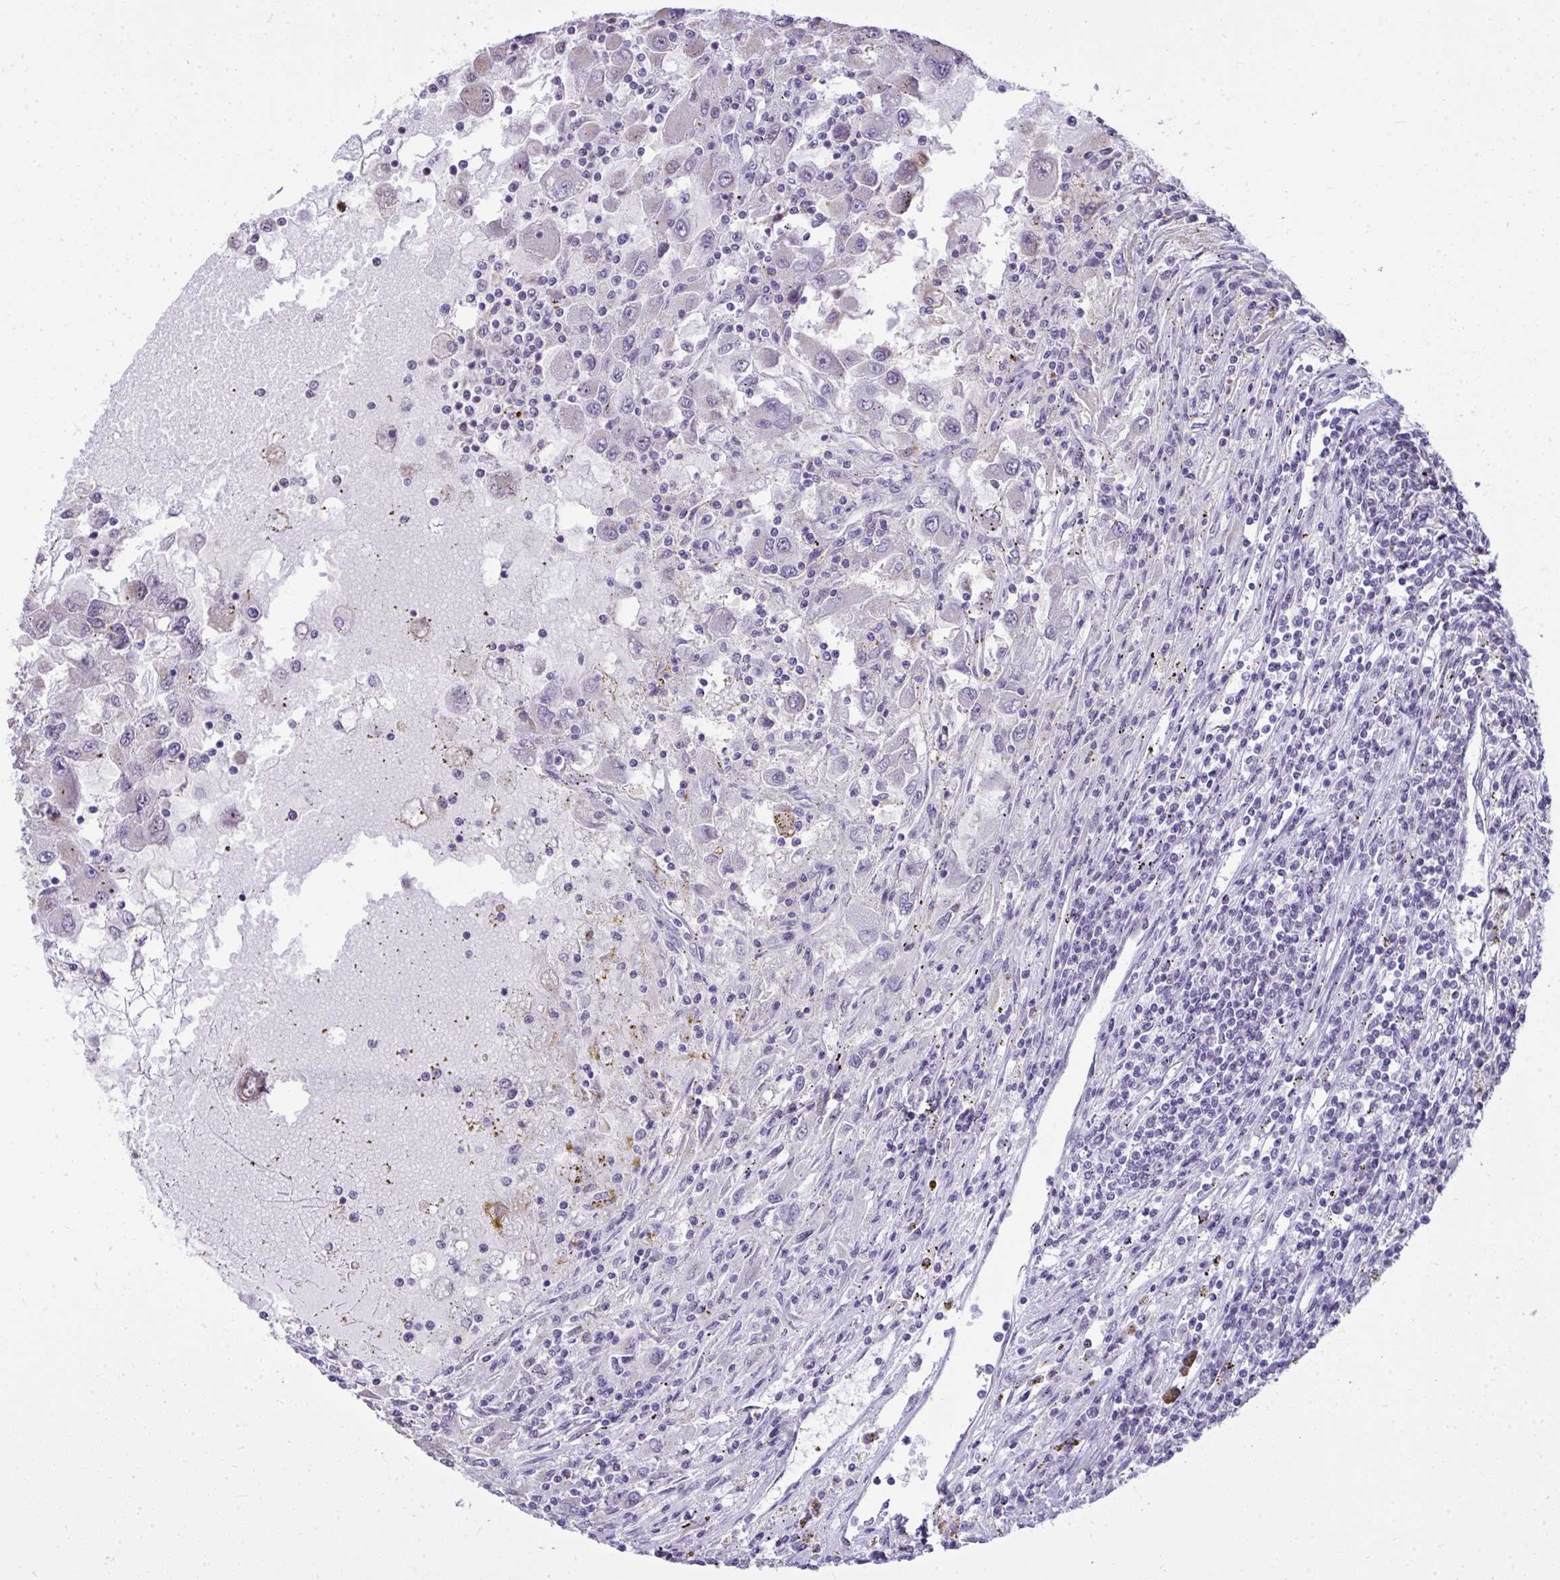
{"staining": {"intensity": "negative", "quantity": "none", "location": "none"}, "tissue": "renal cancer", "cell_type": "Tumor cells", "image_type": "cancer", "snomed": [{"axis": "morphology", "description": "Adenocarcinoma, NOS"}, {"axis": "topography", "description": "Kidney"}], "caption": "Immunohistochemical staining of renal cancer shows no significant expression in tumor cells.", "gene": "NPPA", "patient": {"sex": "female", "age": 67}}